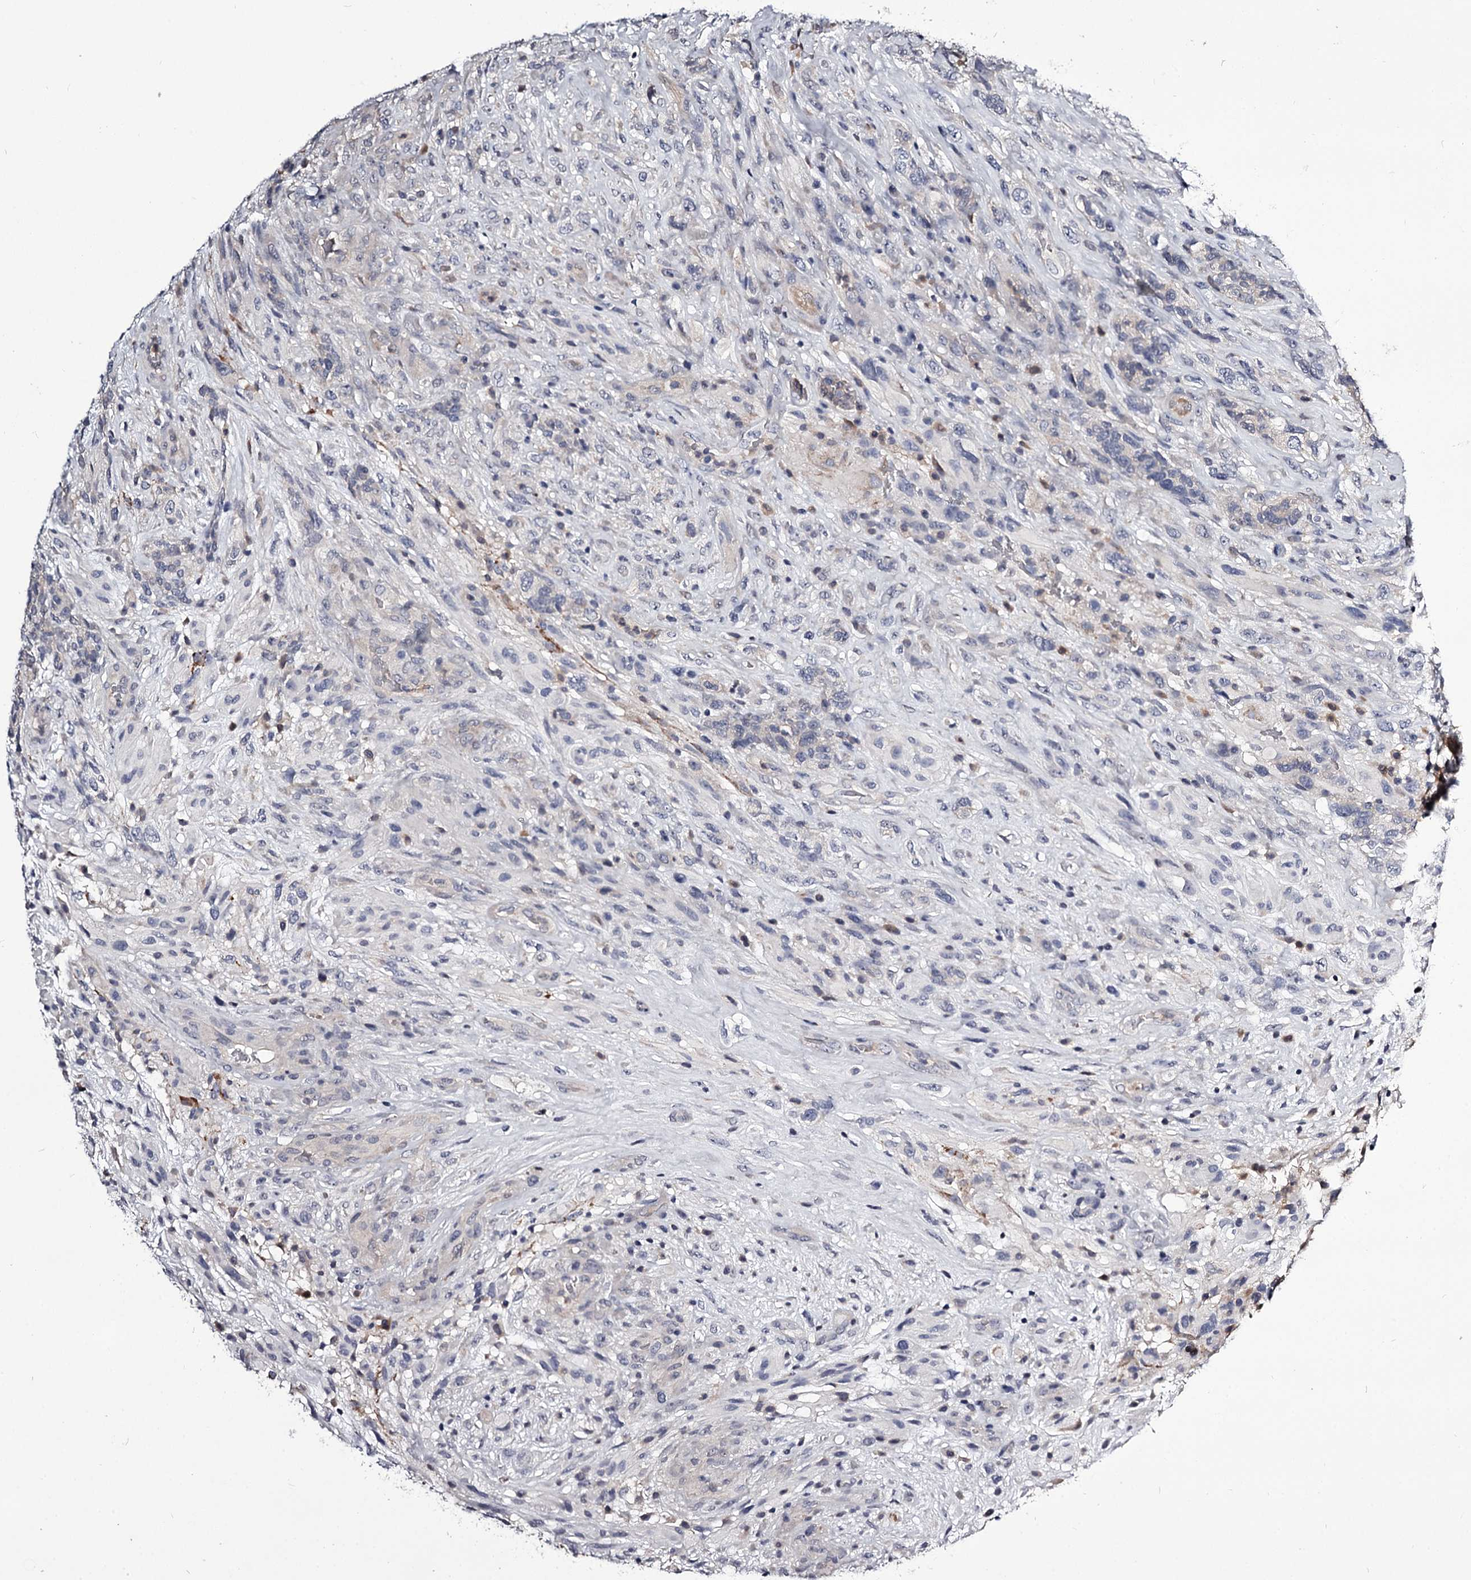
{"staining": {"intensity": "negative", "quantity": "none", "location": "none"}, "tissue": "glioma", "cell_type": "Tumor cells", "image_type": "cancer", "snomed": [{"axis": "morphology", "description": "Glioma, malignant, High grade"}, {"axis": "topography", "description": "Brain"}], "caption": "DAB immunohistochemical staining of human malignant high-grade glioma displays no significant positivity in tumor cells.", "gene": "GSTO1", "patient": {"sex": "male", "age": 61}}